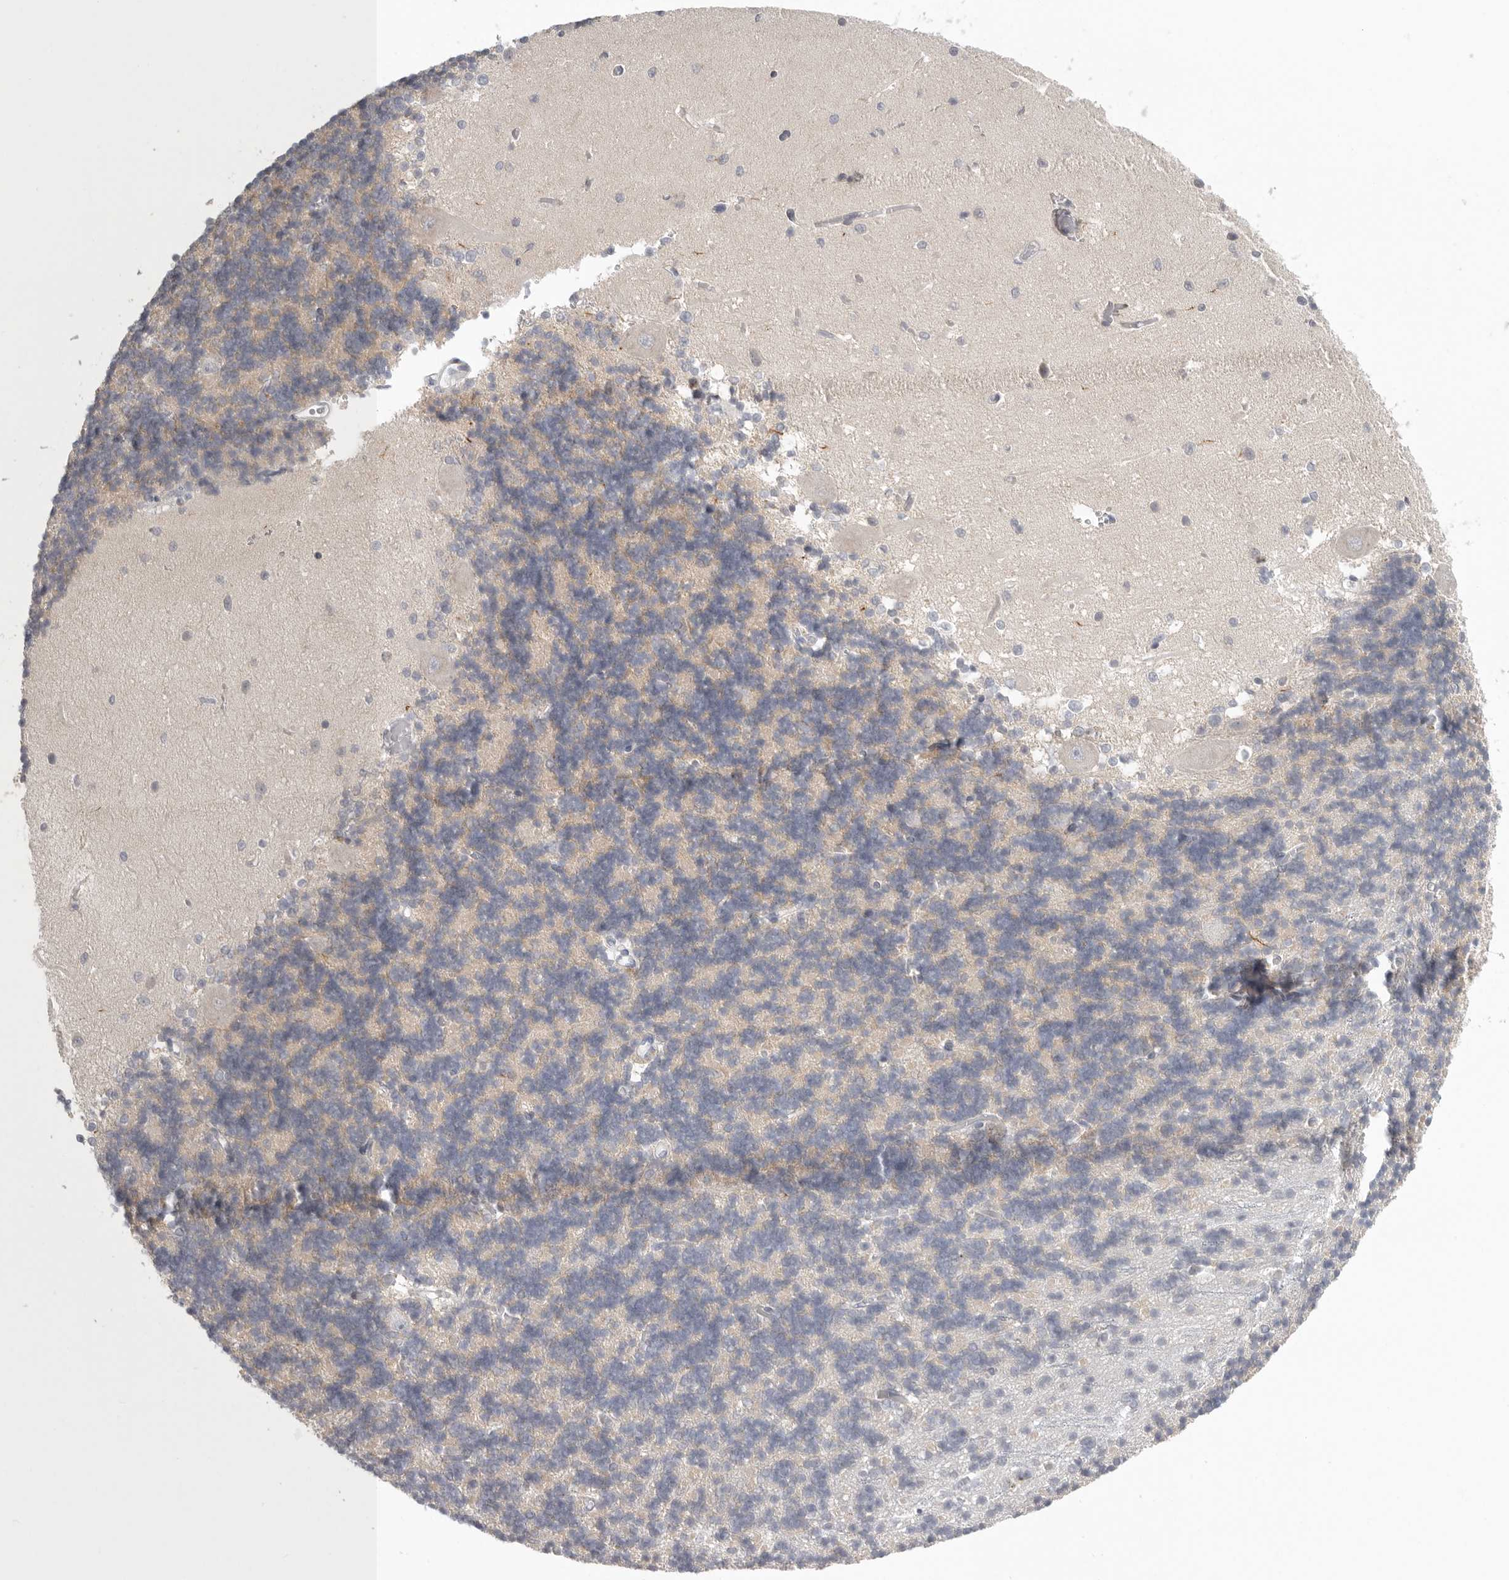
{"staining": {"intensity": "negative", "quantity": "none", "location": "none"}, "tissue": "cerebellum", "cell_type": "Cells in granular layer", "image_type": "normal", "snomed": [{"axis": "morphology", "description": "Normal tissue, NOS"}, {"axis": "topography", "description": "Cerebellum"}], "caption": "This image is of unremarkable cerebellum stained with immunohistochemistry (IHC) to label a protein in brown with the nuclei are counter-stained blue. There is no positivity in cells in granular layer. The staining is performed using DAB brown chromogen with nuclei counter-stained in using hematoxylin.", "gene": "STAB2", "patient": {"sex": "male", "age": 37}}